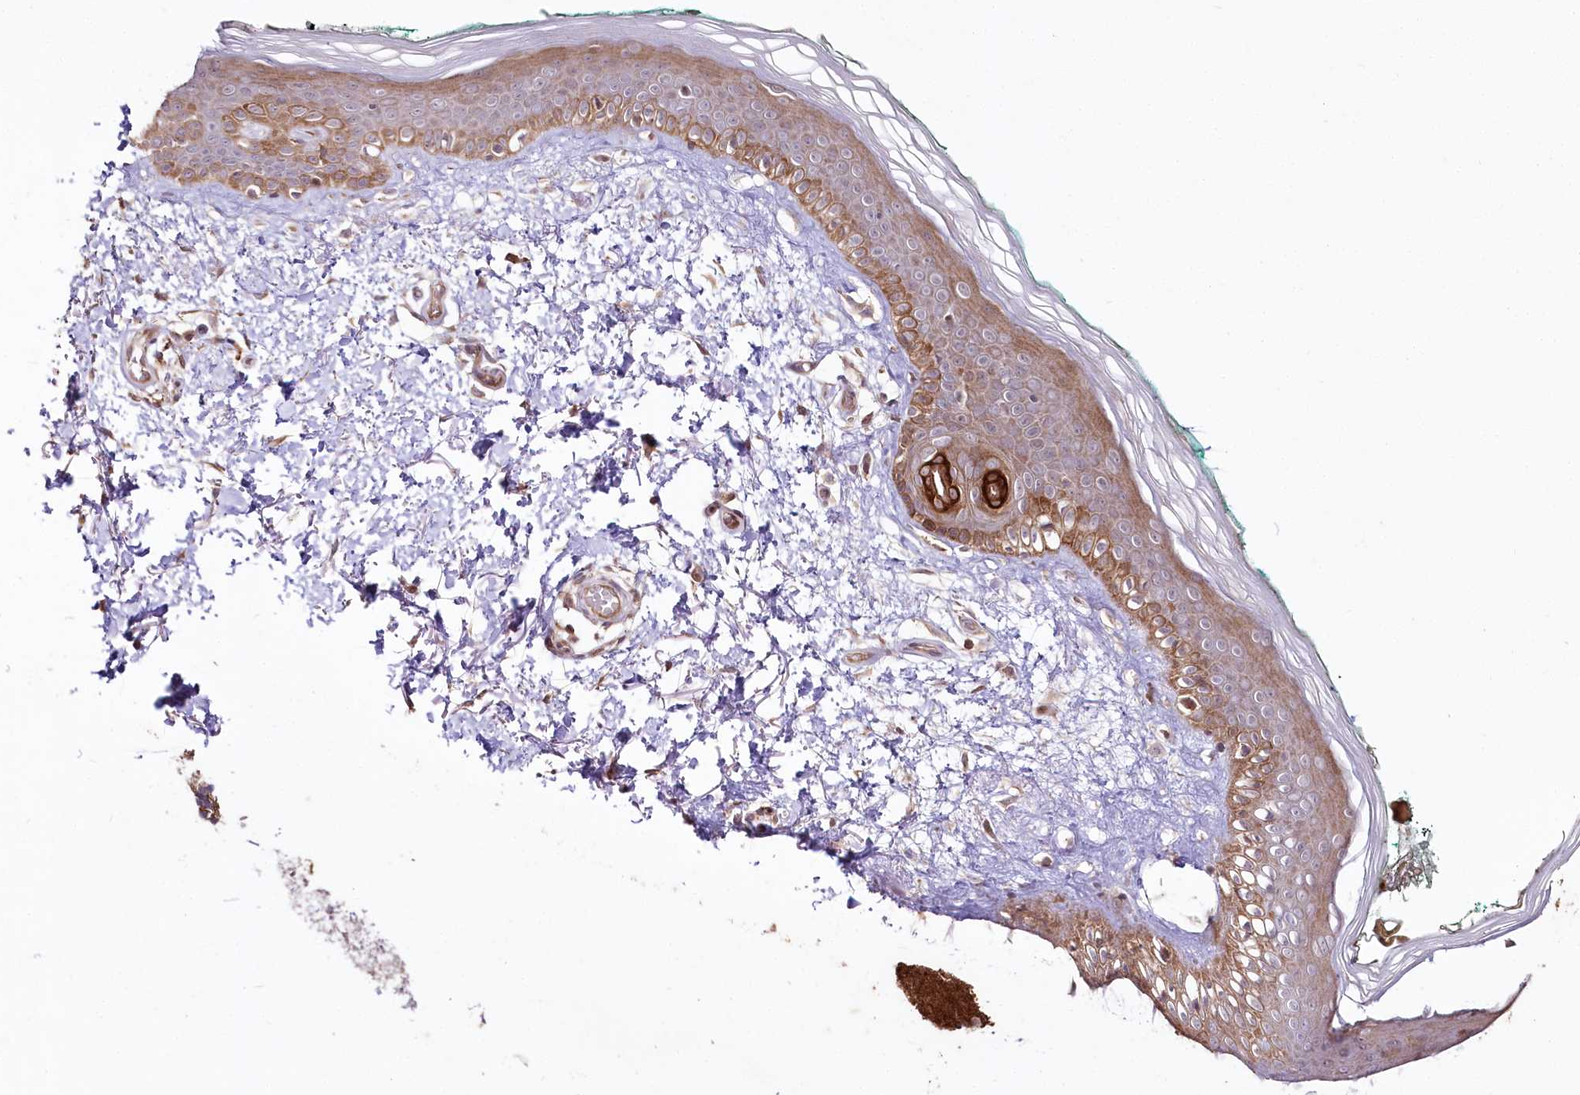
{"staining": {"intensity": "weak", "quantity": ">75%", "location": "cytoplasmic/membranous"}, "tissue": "skin", "cell_type": "Fibroblasts", "image_type": "normal", "snomed": [{"axis": "morphology", "description": "Normal tissue, NOS"}, {"axis": "topography", "description": "Skin"}], "caption": "Immunohistochemistry image of benign human skin stained for a protein (brown), which exhibits low levels of weak cytoplasmic/membranous expression in approximately >75% of fibroblasts.", "gene": "PHLDB1", "patient": {"sex": "male", "age": 62}}